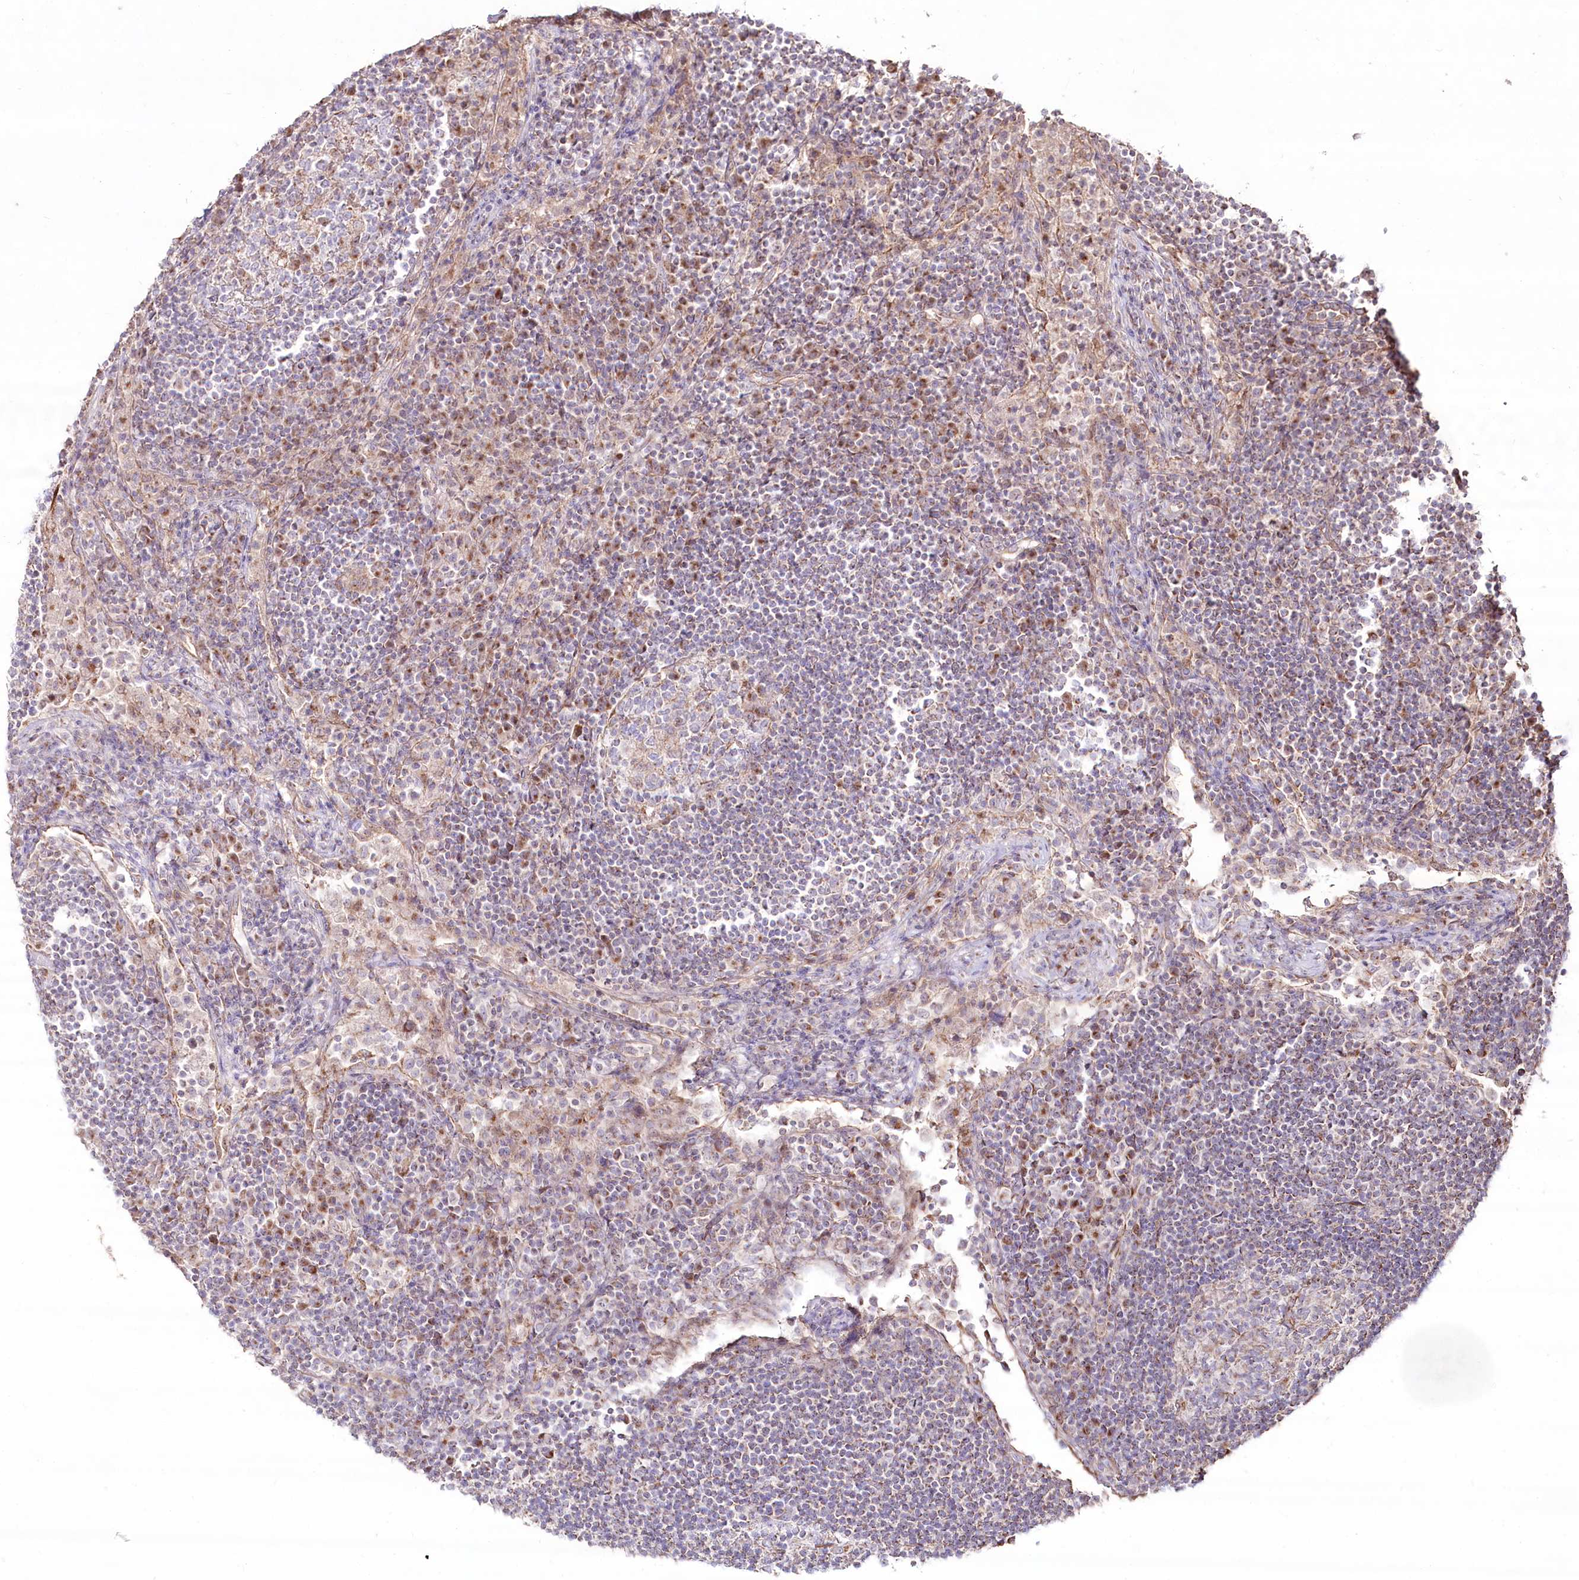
{"staining": {"intensity": "moderate", "quantity": "<25%", "location": "cytoplasmic/membranous"}, "tissue": "lymph node", "cell_type": "Germinal center cells", "image_type": "normal", "snomed": [{"axis": "morphology", "description": "Normal tissue, NOS"}, {"axis": "topography", "description": "Lymph node"}], "caption": "A histopathology image of lymph node stained for a protein shows moderate cytoplasmic/membranous brown staining in germinal center cells.", "gene": "REXO2", "patient": {"sex": "female", "age": 53}}